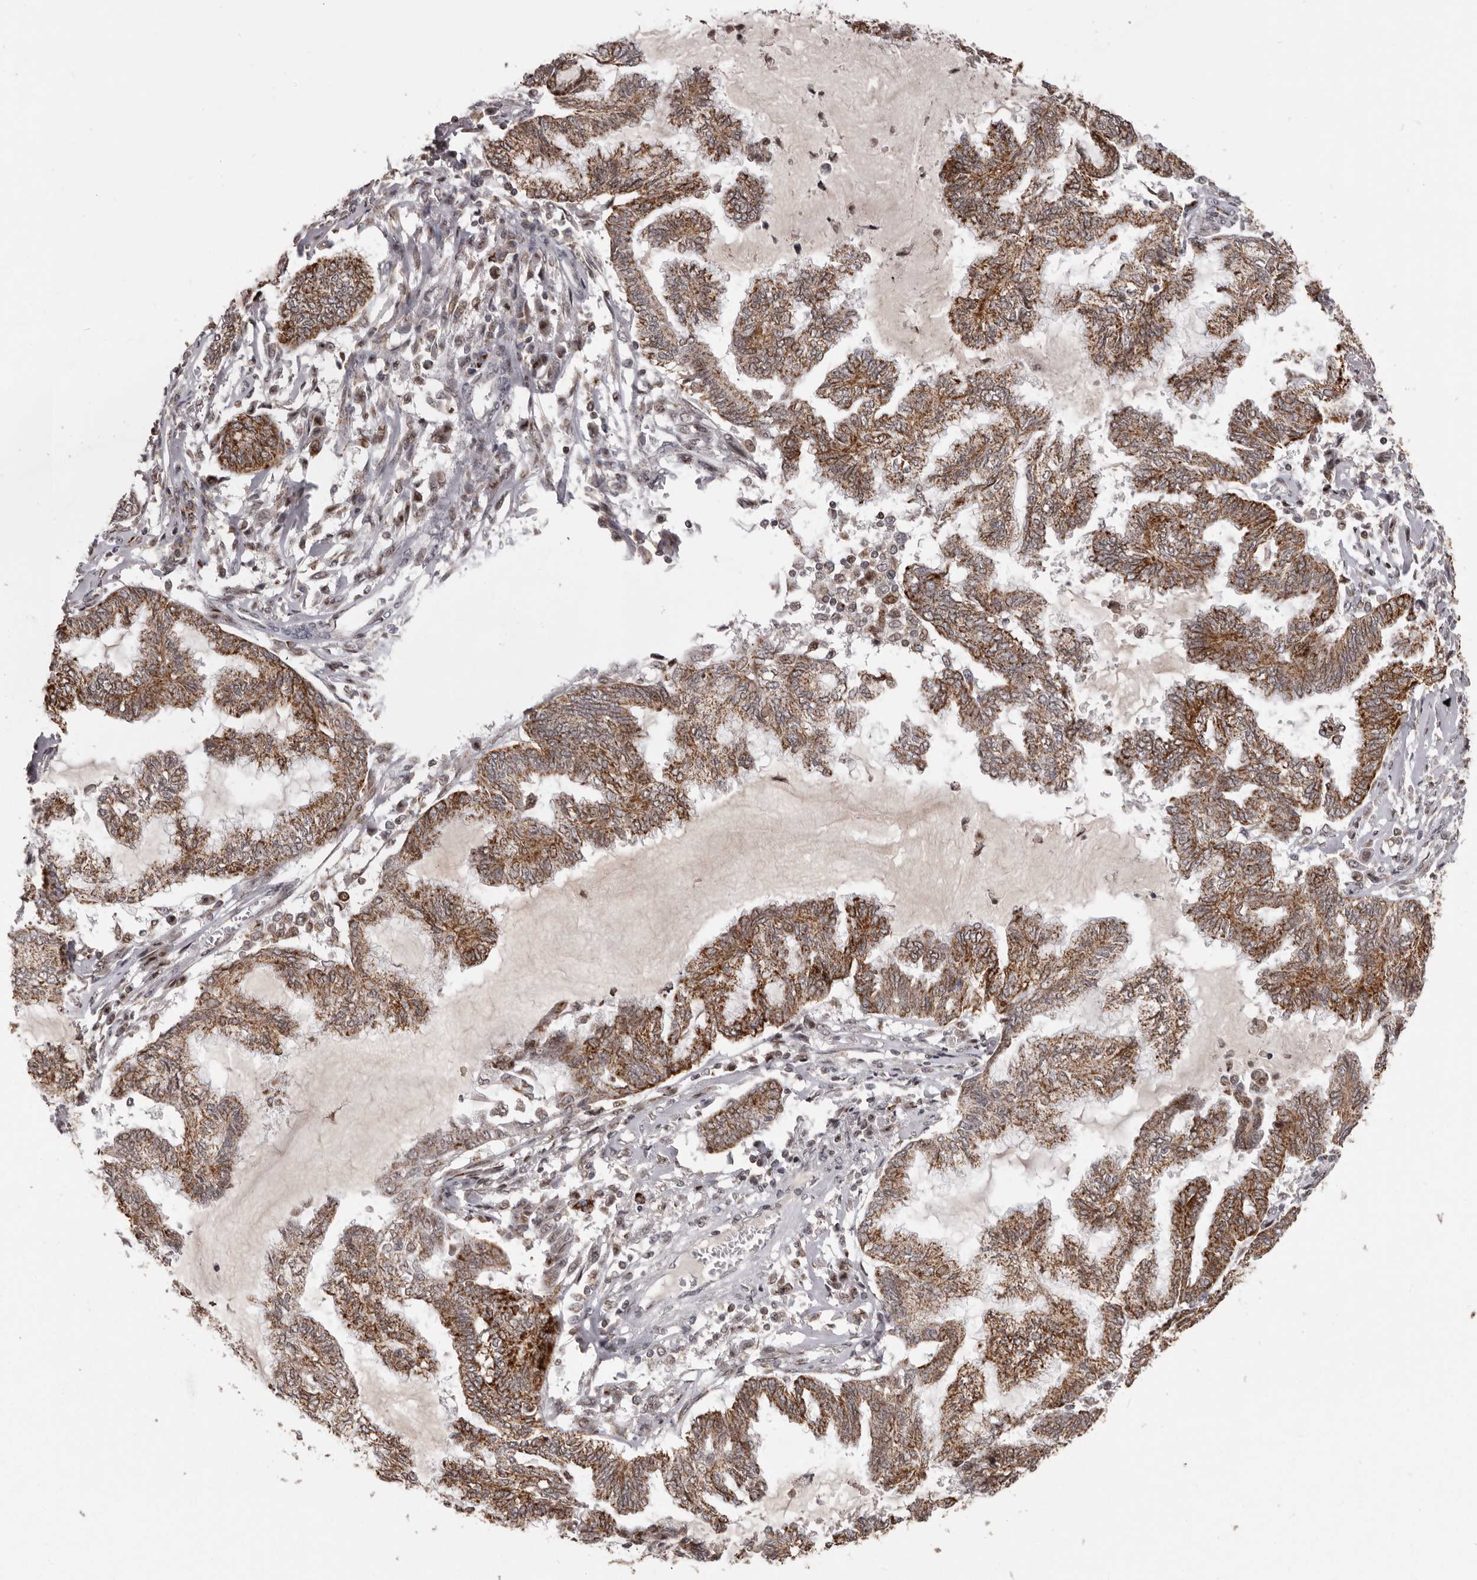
{"staining": {"intensity": "moderate", "quantity": ">75%", "location": "cytoplasmic/membranous"}, "tissue": "endometrial cancer", "cell_type": "Tumor cells", "image_type": "cancer", "snomed": [{"axis": "morphology", "description": "Adenocarcinoma, NOS"}, {"axis": "topography", "description": "Endometrium"}], "caption": "Tumor cells demonstrate medium levels of moderate cytoplasmic/membranous expression in approximately >75% of cells in adenocarcinoma (endometrial). (DAB (3,3'-diaminobenzidine) IHC with brightfield microscopy, high magnification).", "gene": "C17orf99", "patient": {"sex": "female", "age": 86}}